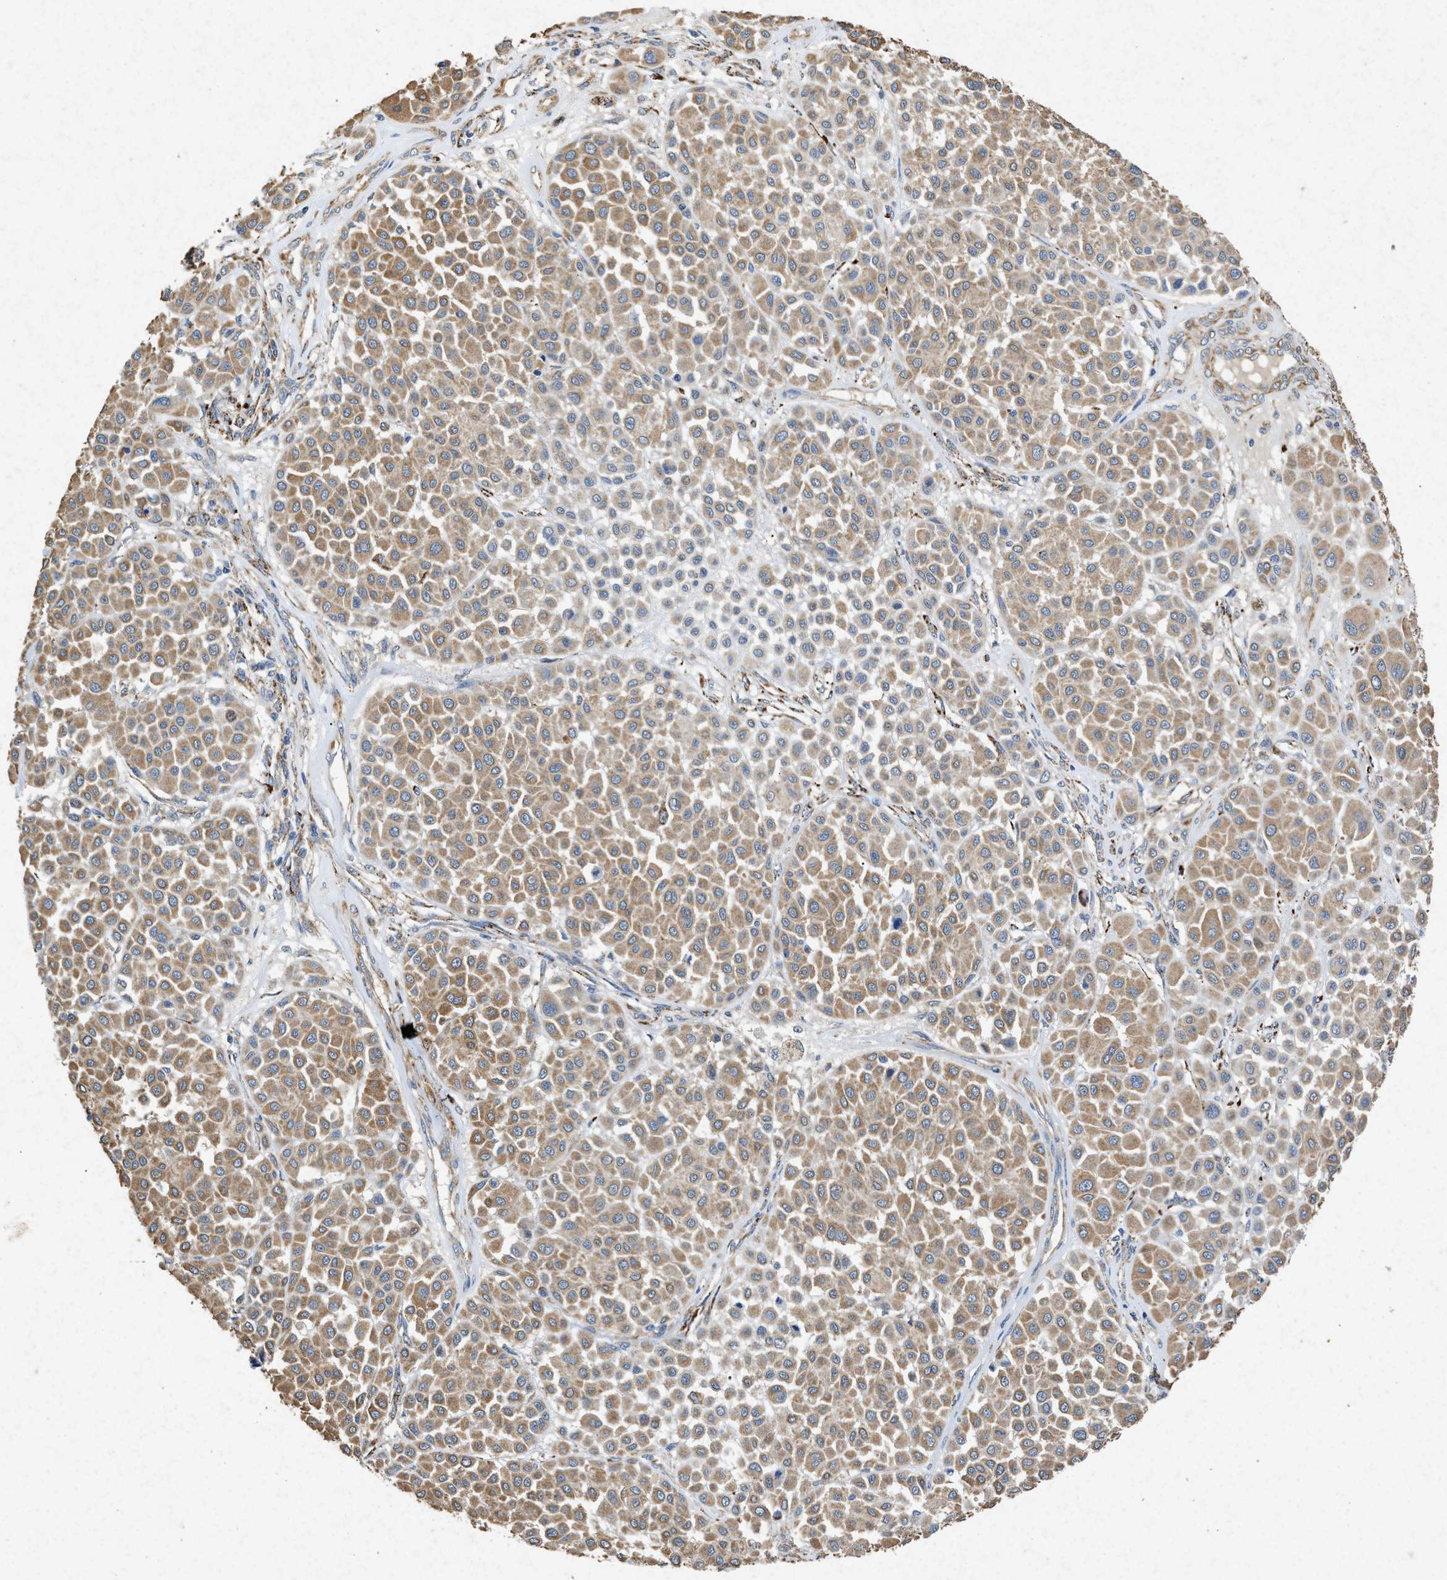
{"staining": {"intensity": "moderate", "quantity": ">75%", "location": "cytoplasmic/membranous"}, "tissue": "melanoma", "cell_type": "Tumor cells", "image_type": "cancer", "snomed": [{"axis": "morphology", "description": "Malignant melanoma, Metastatic site"}, {"axis": "topography", "description": "Soft tissue"}], "caption": "Human malignant melanoma (metastatic site) stained for a protein (brown) shows moderate cytoplasmic/membranous positive expression in about >75% of tumor cells.", "gene": "CDK15", "patient": {"sex": "male", "age": 41}}